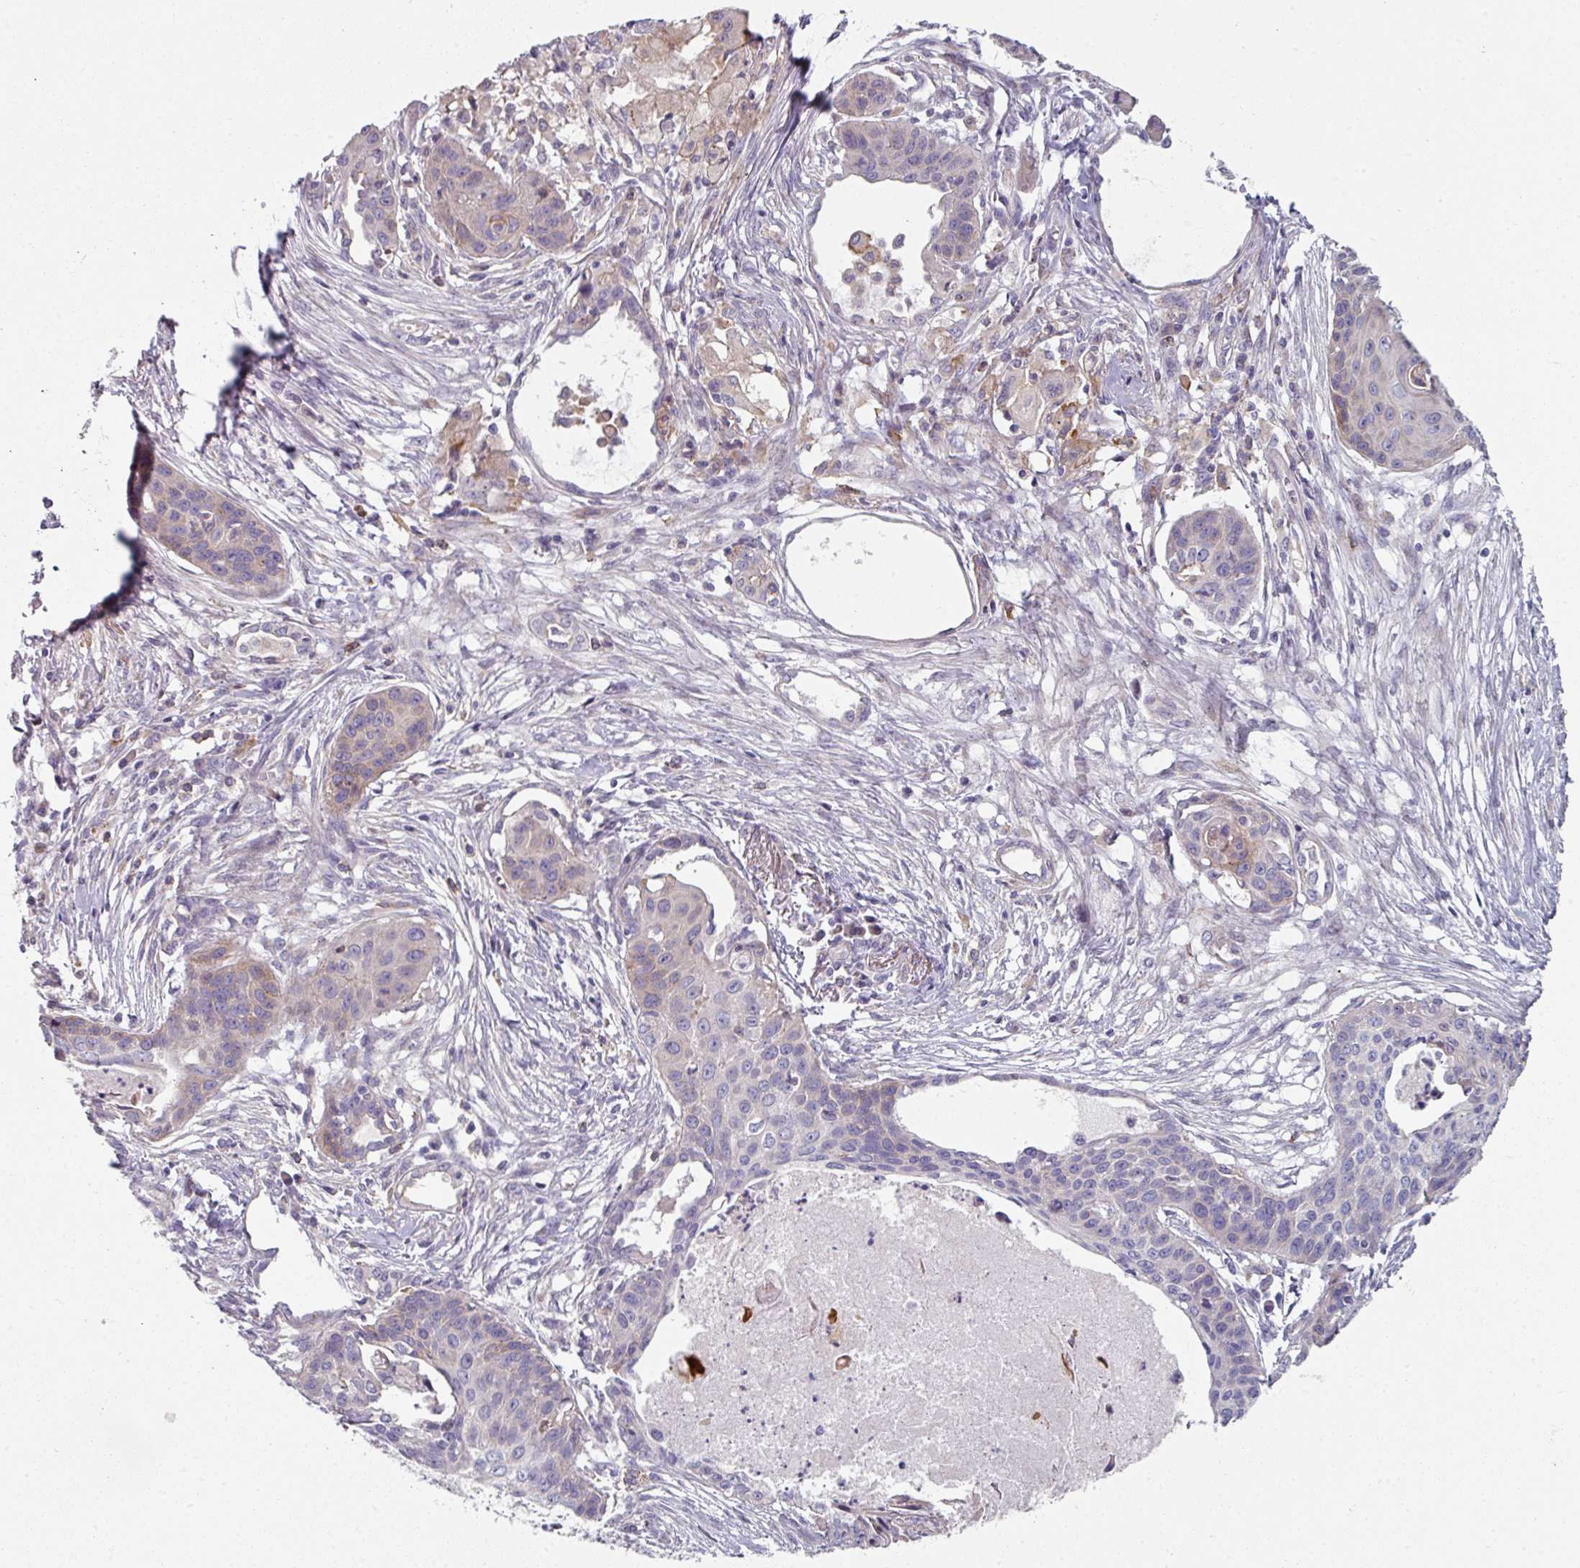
{"staining": {"intensity": "weak", "quantity": "<25%", "location": "cytoplasmic/membranous"}, "tissue": "lung cancer", "cell_type": "Tumor cells", "image_type": "cancer", "snomed": [{"axis": "morphology", "description": "Squamous cell carcinoma, NOS"}, {"axis": "topography", "description": "Lung"}], "caption": "IHC of human squamous cell carcinoma (lung) demonstrates no positivity in tumor cells.", "gene": "WSB2", "patient": {"sex": "male", "age": 71}}